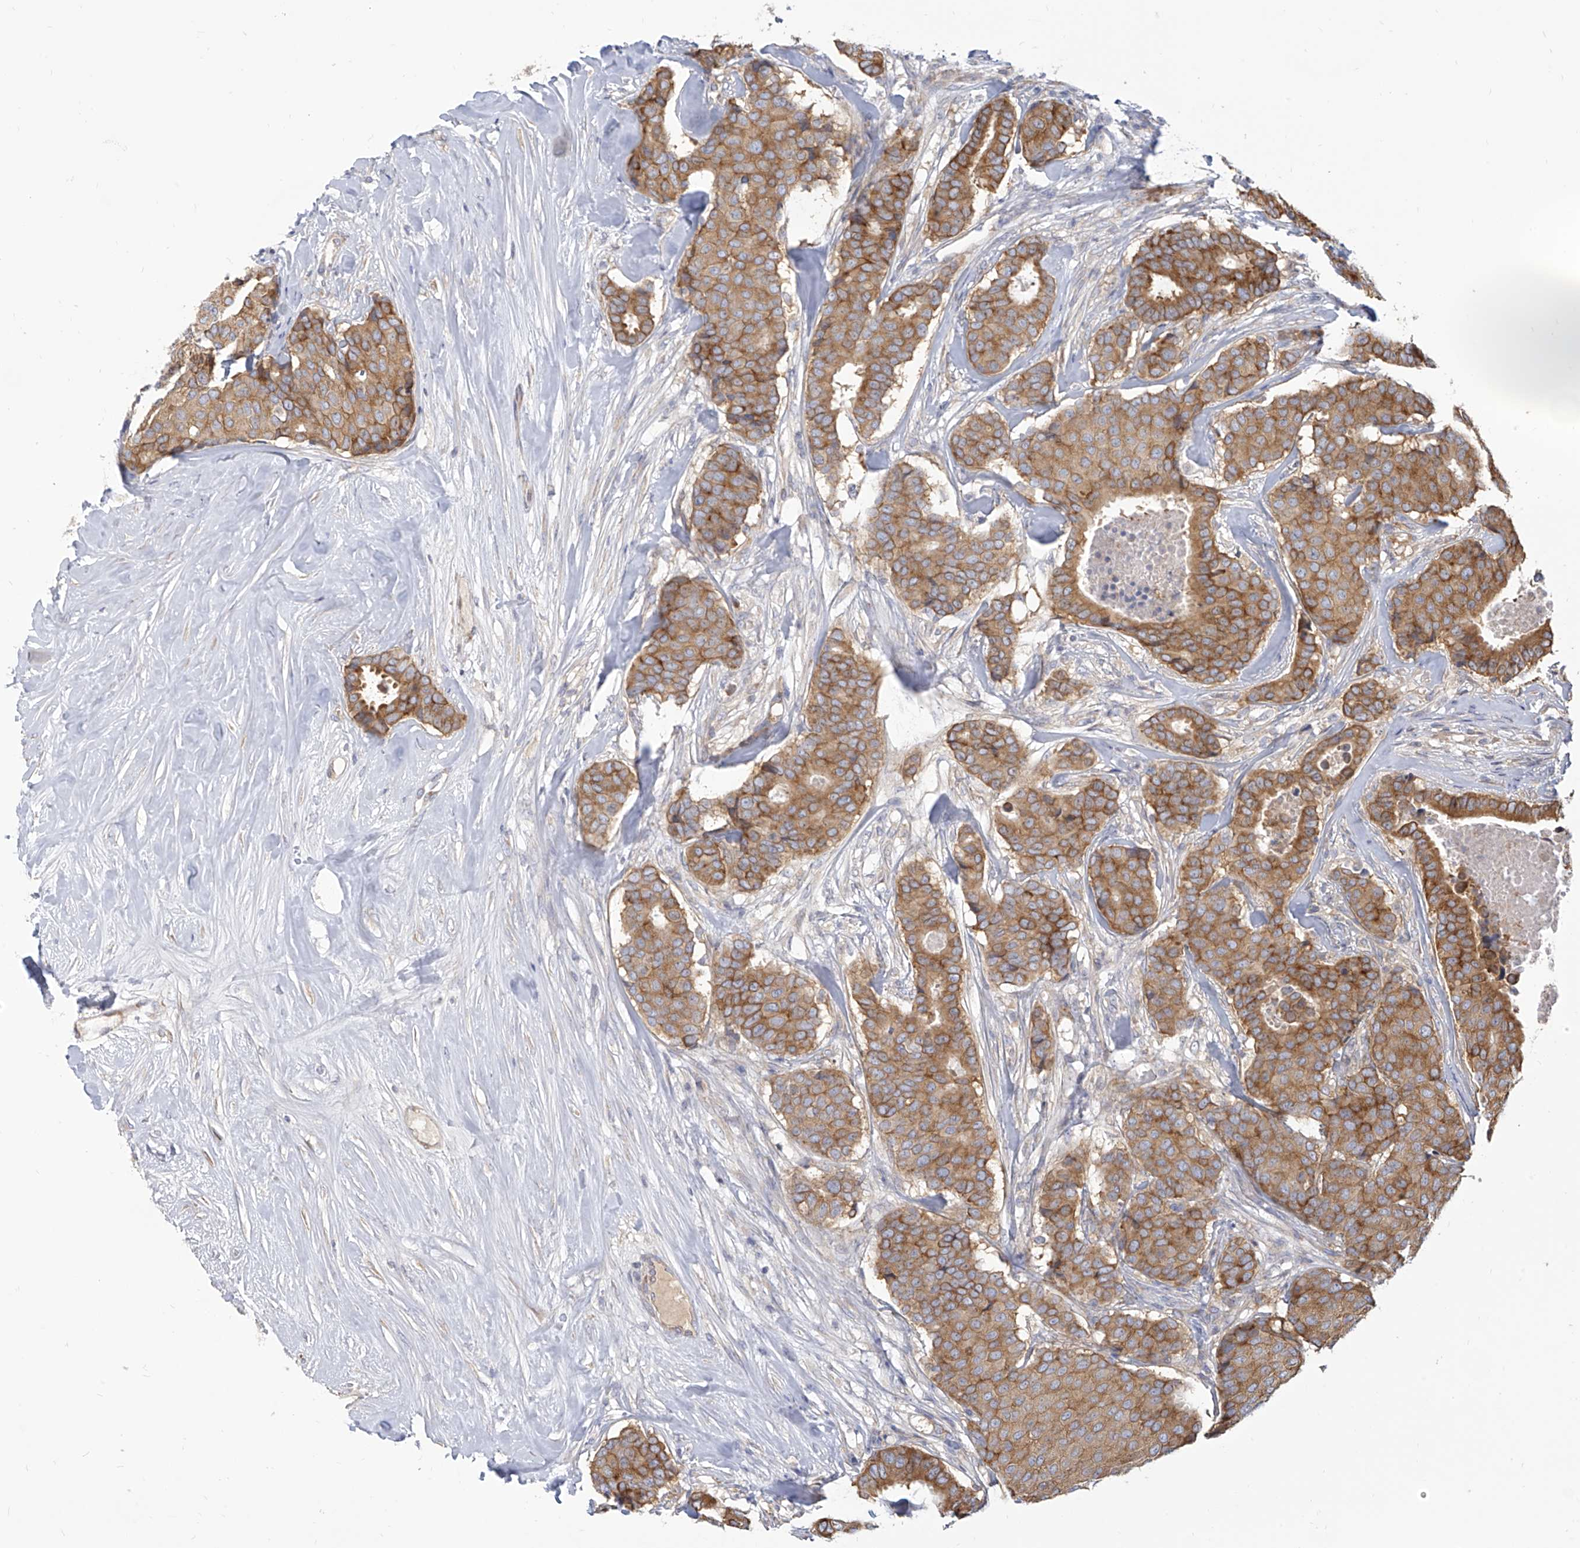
{"staining": {"intensity": "moderate", "quantity": ">75%", "location": "cytoplasmic/membranous"}, "tissue": "breast cancer", "cell_type": "Tumor cells", "image_type": "cancer", "snomed": [{"axis": "morphology", "description": "Duct carcinoma"}, {"axis": "topography", "description": "Breast"}], "caption": "Moderate cytoplasmic/membranous protein staining is appreciated in approximately >75% of tumor cells in breast cancer (infiltrating ductal carcinoma).", "gene": "FAM83B", "patient": {"sex": "female", "age": 75}}